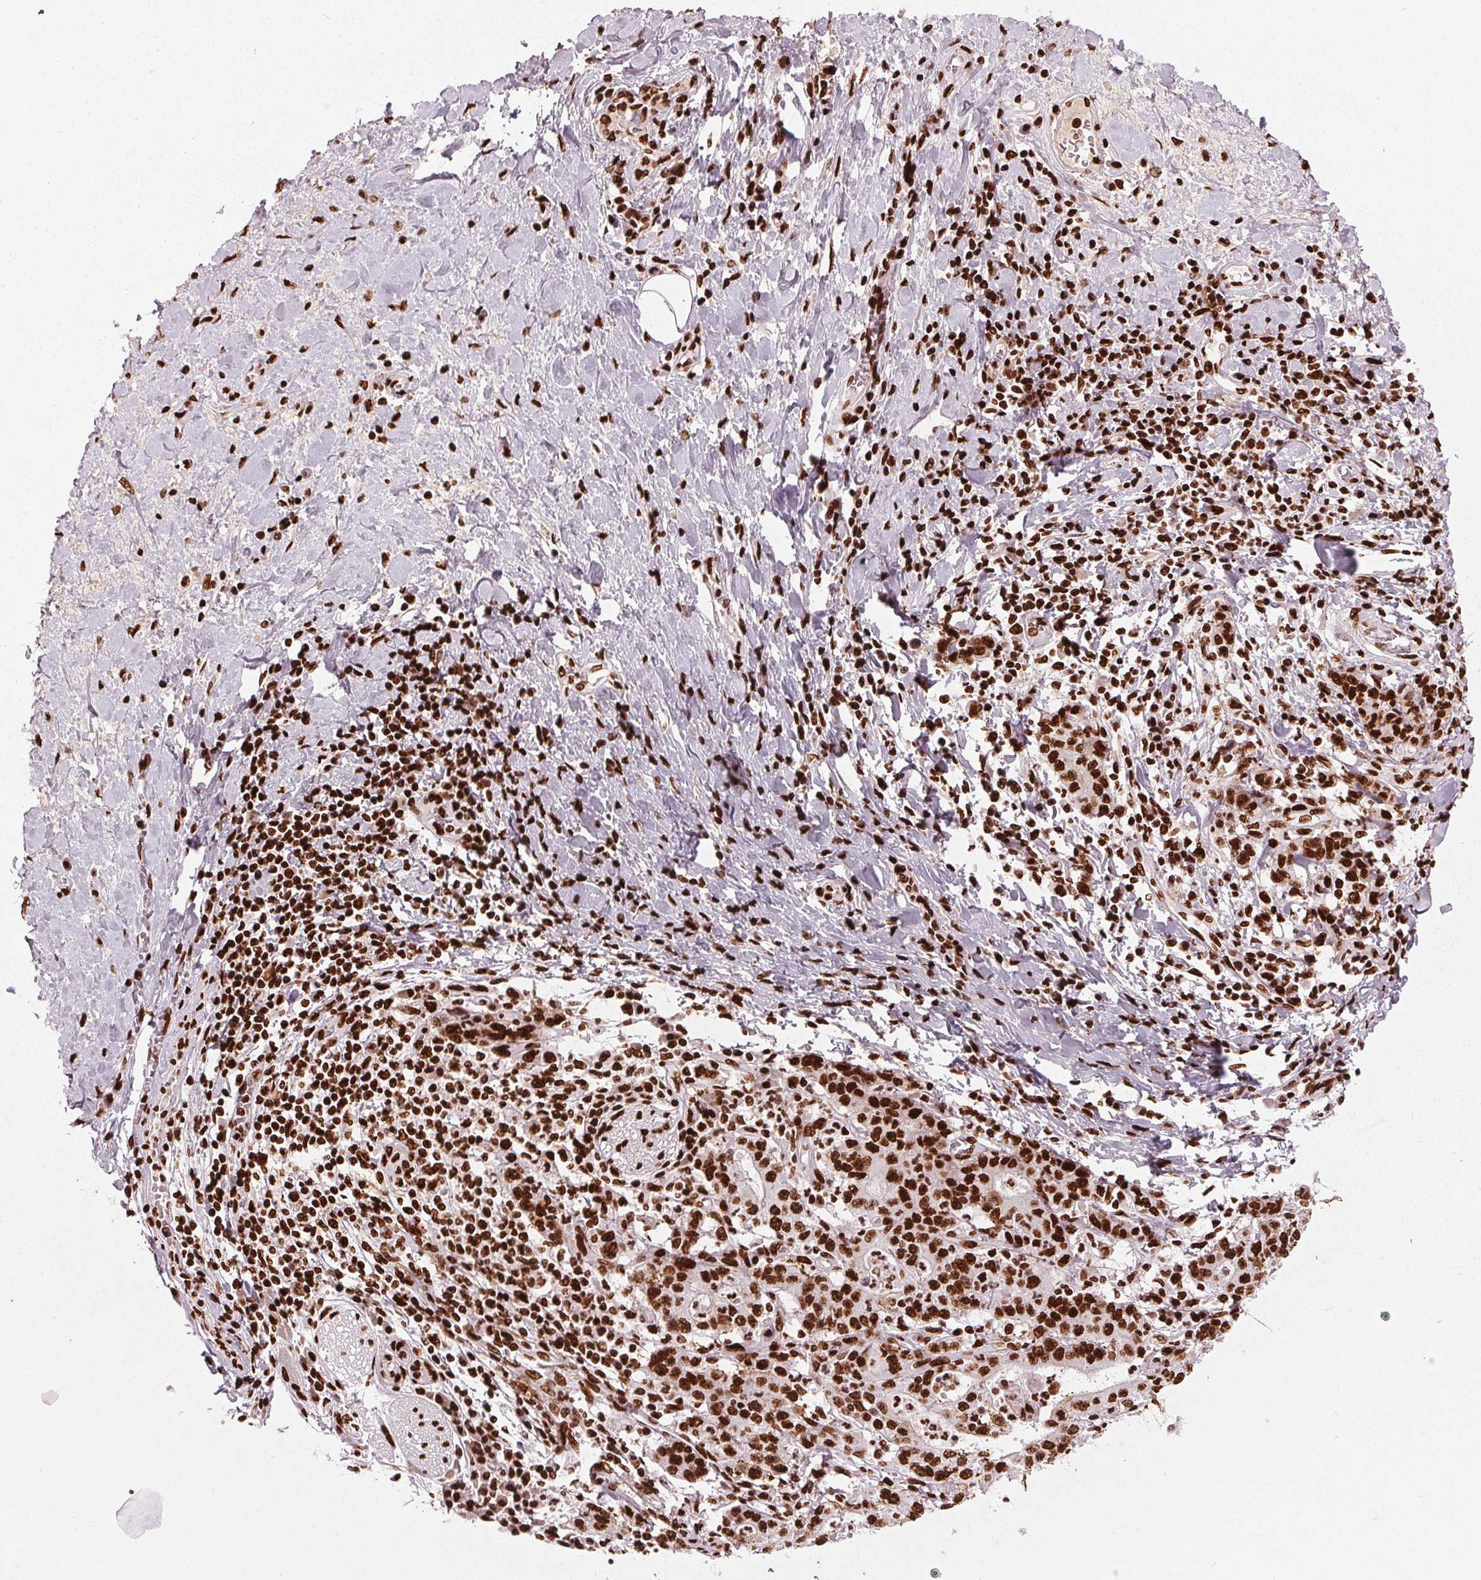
{"staining": {"intensity": "strong", "quantity": ">75%", "location": "nuclear"}, "tissue": "stomach cancer", "cell_type": "Tumor cells", "image_type": "cancer", "snomed": [{"axis": "morphology", "description": "Normal tissue, NOS"}, {"axis": "morphology", "description": "Adenocarcinoma, NOS"}, {"axis": "topography", "description": "Stomach, upper"}, {"axis": "topography", "description": "Stomach"}], "caption": "Tumor cells exhibit strong nuclear positivity in about >75% of cells in stomach cancer. The staining is performed using DAB brown chromogen to label protein expression. The nuclei are counter-stained blue using hematoxylin.", "gene": "BRD4", "patient": {"sex": "male", "age": 59}}